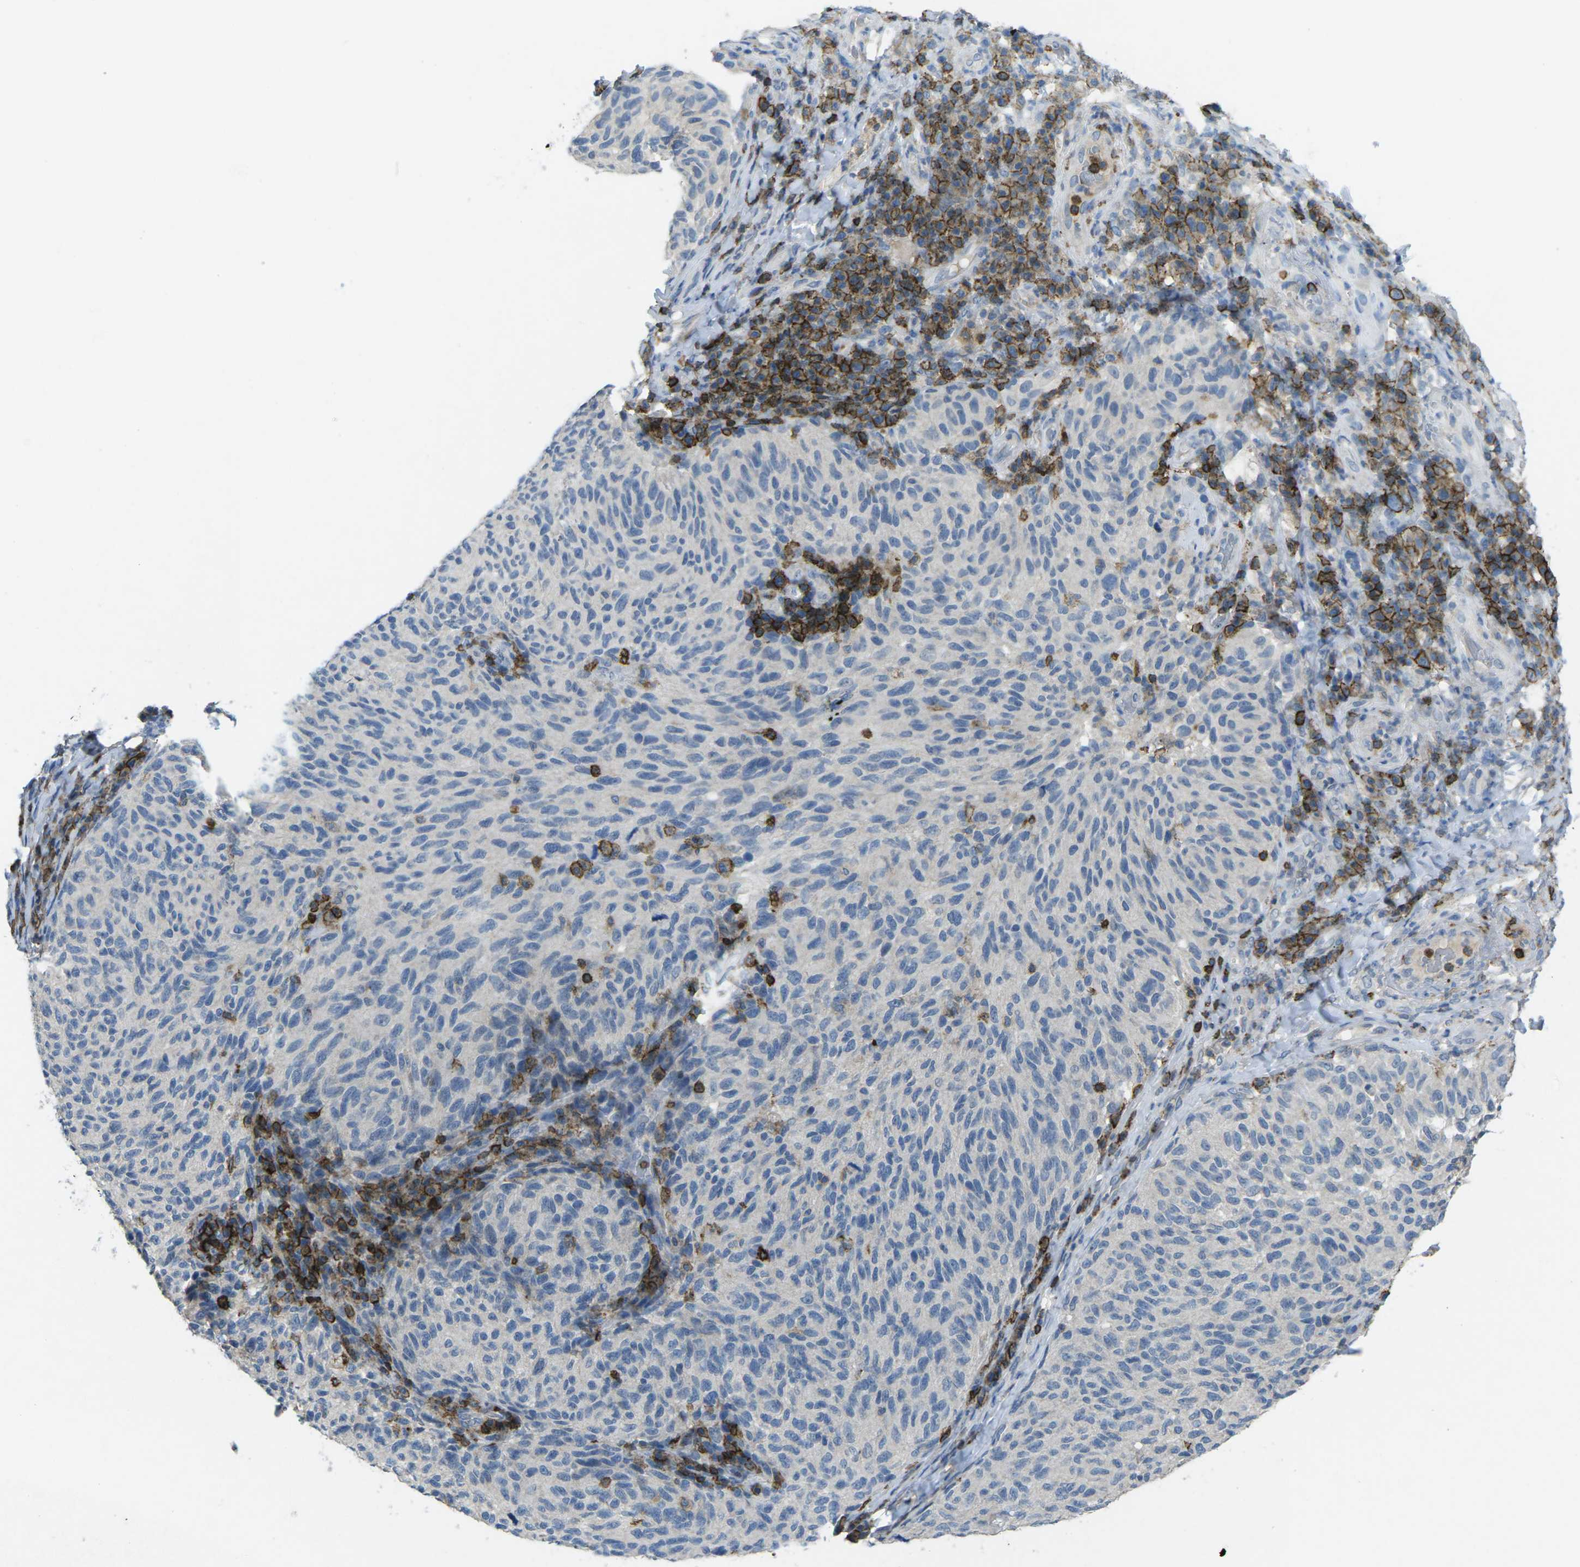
{"staining": {"intensity": "negative", "quantity": "none", "location": "none"}, "tissue": "melanoma", "cell_type": "Tumor cells", "image_type": "cancer", "snomed": [{"axis": "morphology", "description": "Malignant melanoma, NOS"}, {"axis": "topography", "description": "Skin"}], "caption": "Immunohistochemistry of human malignant melanoma demonstrates no expression in tumor cells.", "gene": "CD19", "patient": {"sex": "female", "age": 73}}